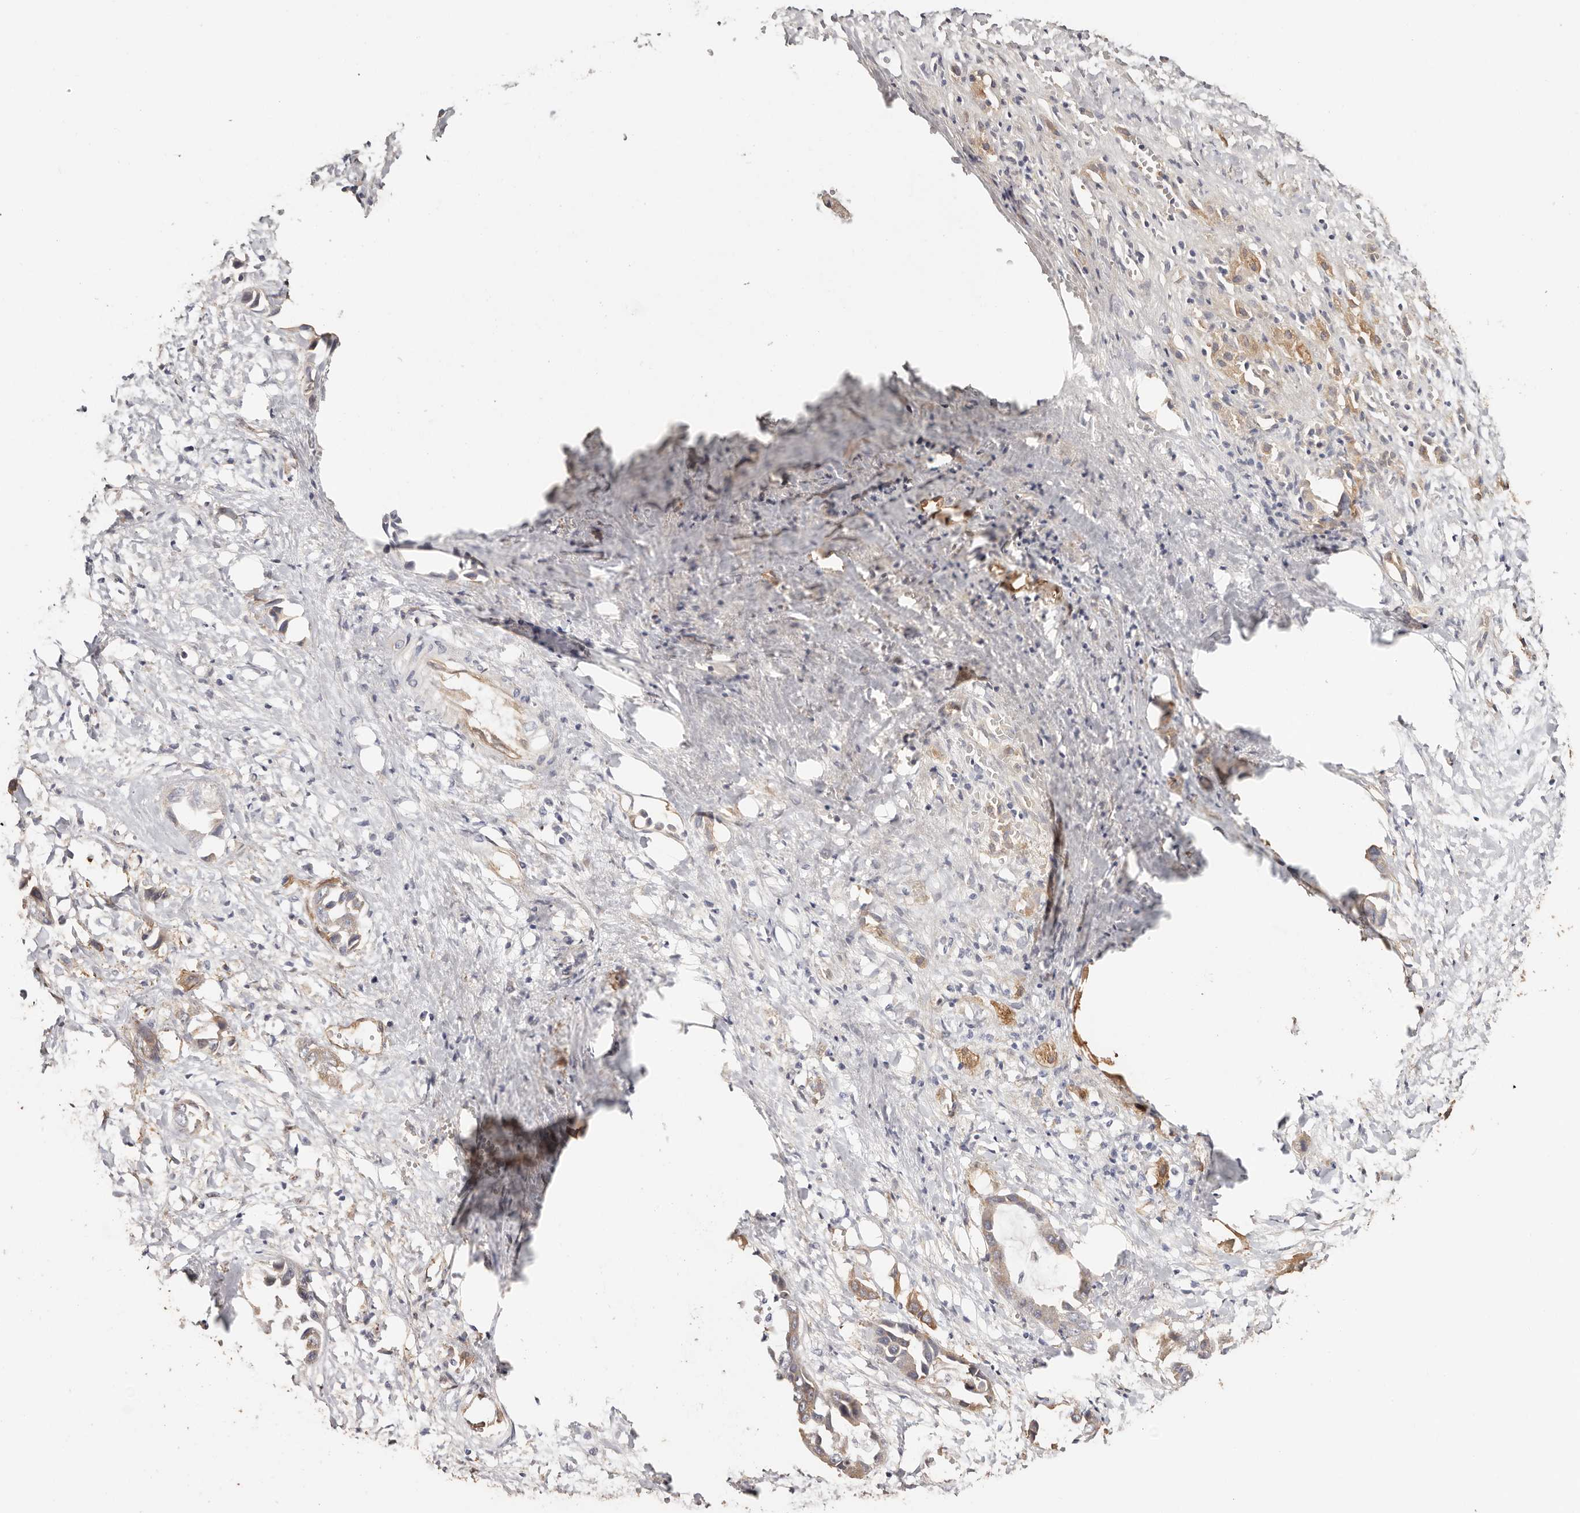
{"staining": {"intensity": "weak", "quantity": "<25%", "location": "cytoplasmic/membranous"}, "tissue": "liver cancer", "cell_type": "Tumor cells", "image_type": "cancer", "snomed": [{"axis": "morphology", "description": "Cholangiocarcinoma"}, {"axis": "topography", "description": "Liver"}], "caption": "Immunohistochemical staining of cholangiocarcinoma (liver) demonstrates no significant positivity in tumor cells.", "gene": "TGM2", "patient": {"sex": "female", "age": 52}}